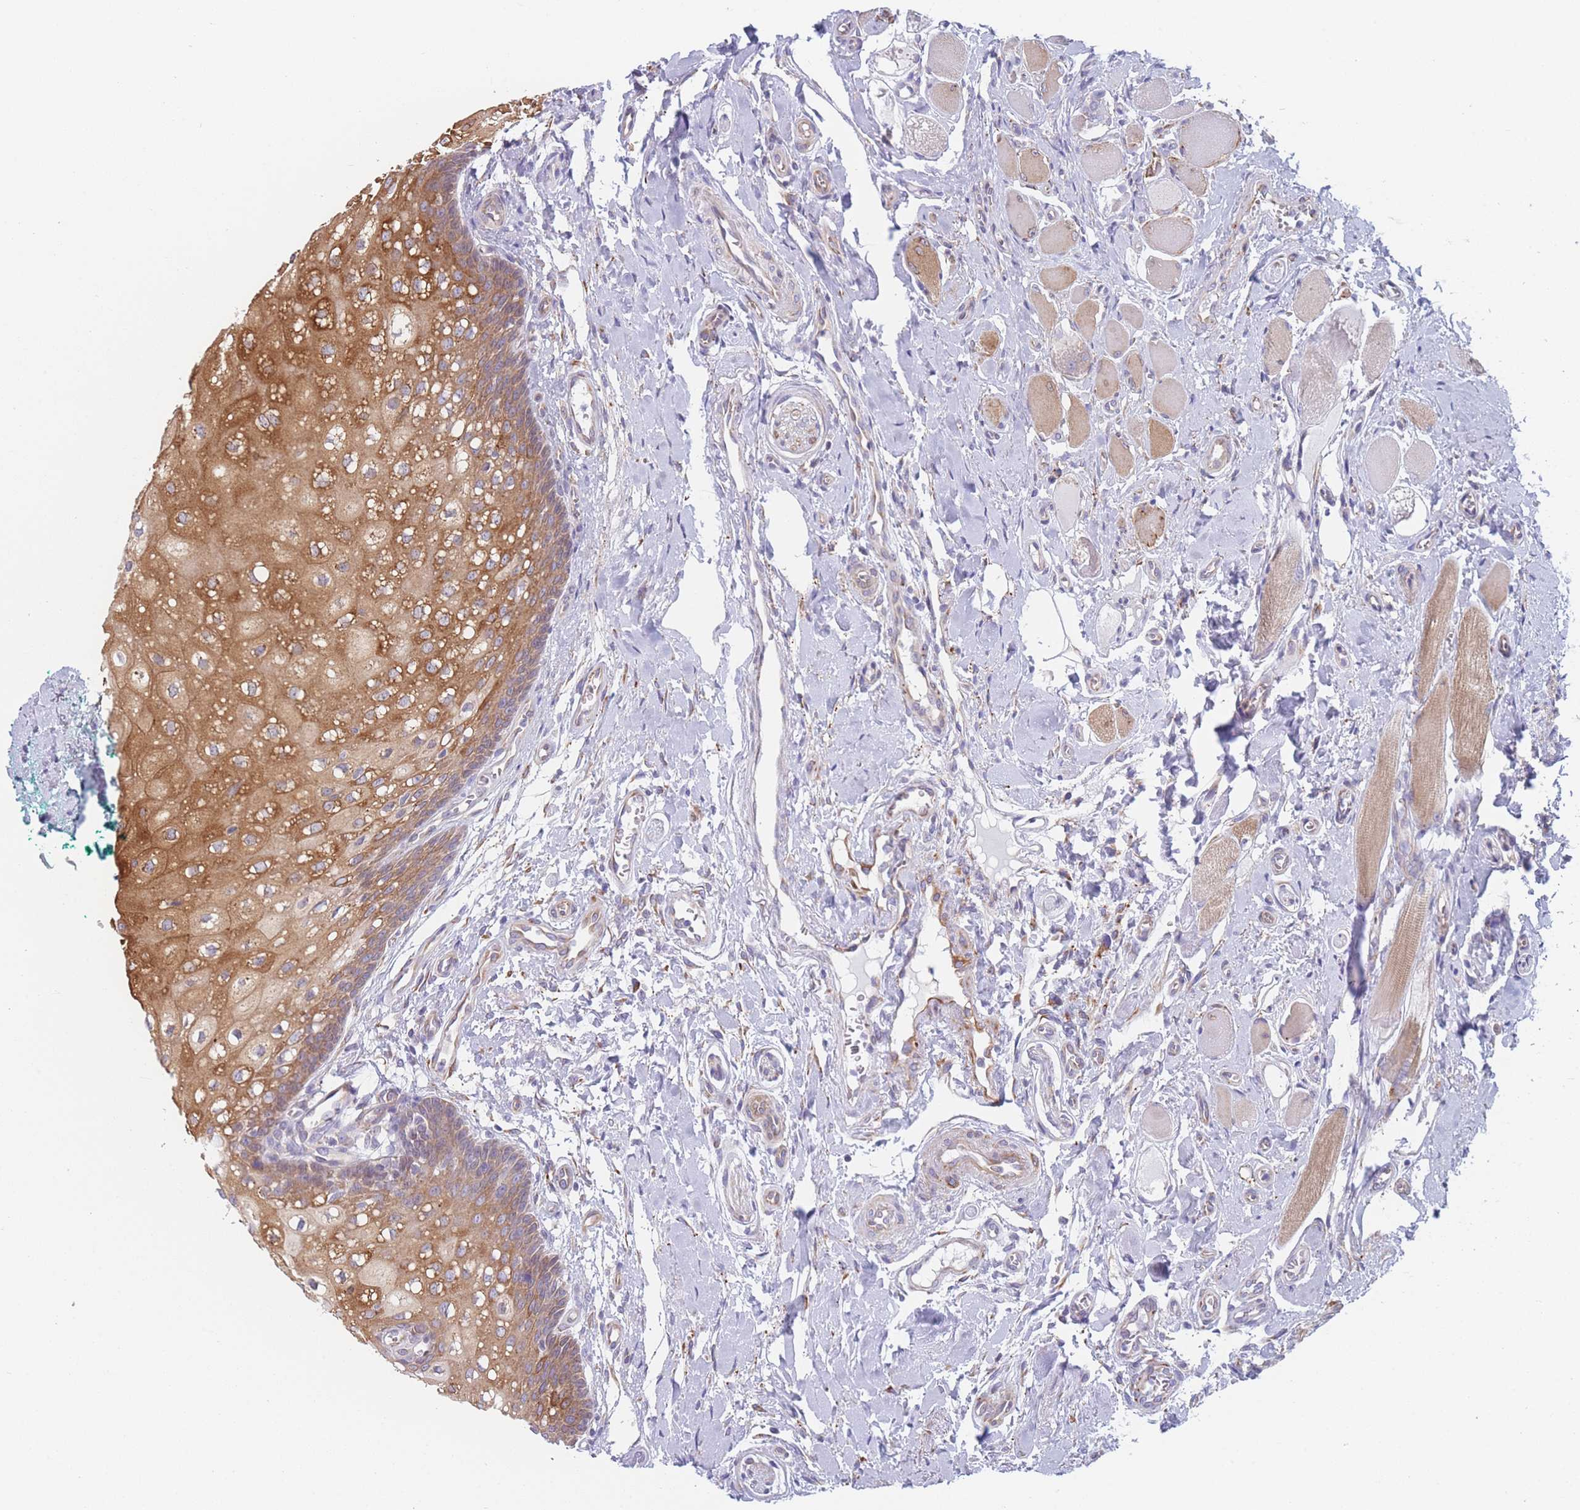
{"staining": {"intensity": "moderate", "quantity": ">75%", "location": "cytoplasmic/membranous"}, "tissue": "oral mucosa", "cell_type": "Squamous epithelial cells", "image_type": "normal", "snomed": [{"axis": "morphology", "description": "Normal tissue, NOS"}, {"axis": "morphology", "description": "Squamous cell carcinoma, NOS"}, {"axis": "topography", "description": "Oral tissue"}, {"axis": "topography", "description": "Tounge, NOS"}, {"axis": "topography", "description": "Head-Neck"}], "caption": "Squamous epithelial cells display medium levels of moderate cytoplasmic/membranous positivity in about >75% of cells in benign human oral mucosa. (DAB (3,3'-diaminobenzidine) = brown stain, brightfield microscopy at high magnification).", "gene": "AK9", "patient": {"sex": "male", "age": 79}}